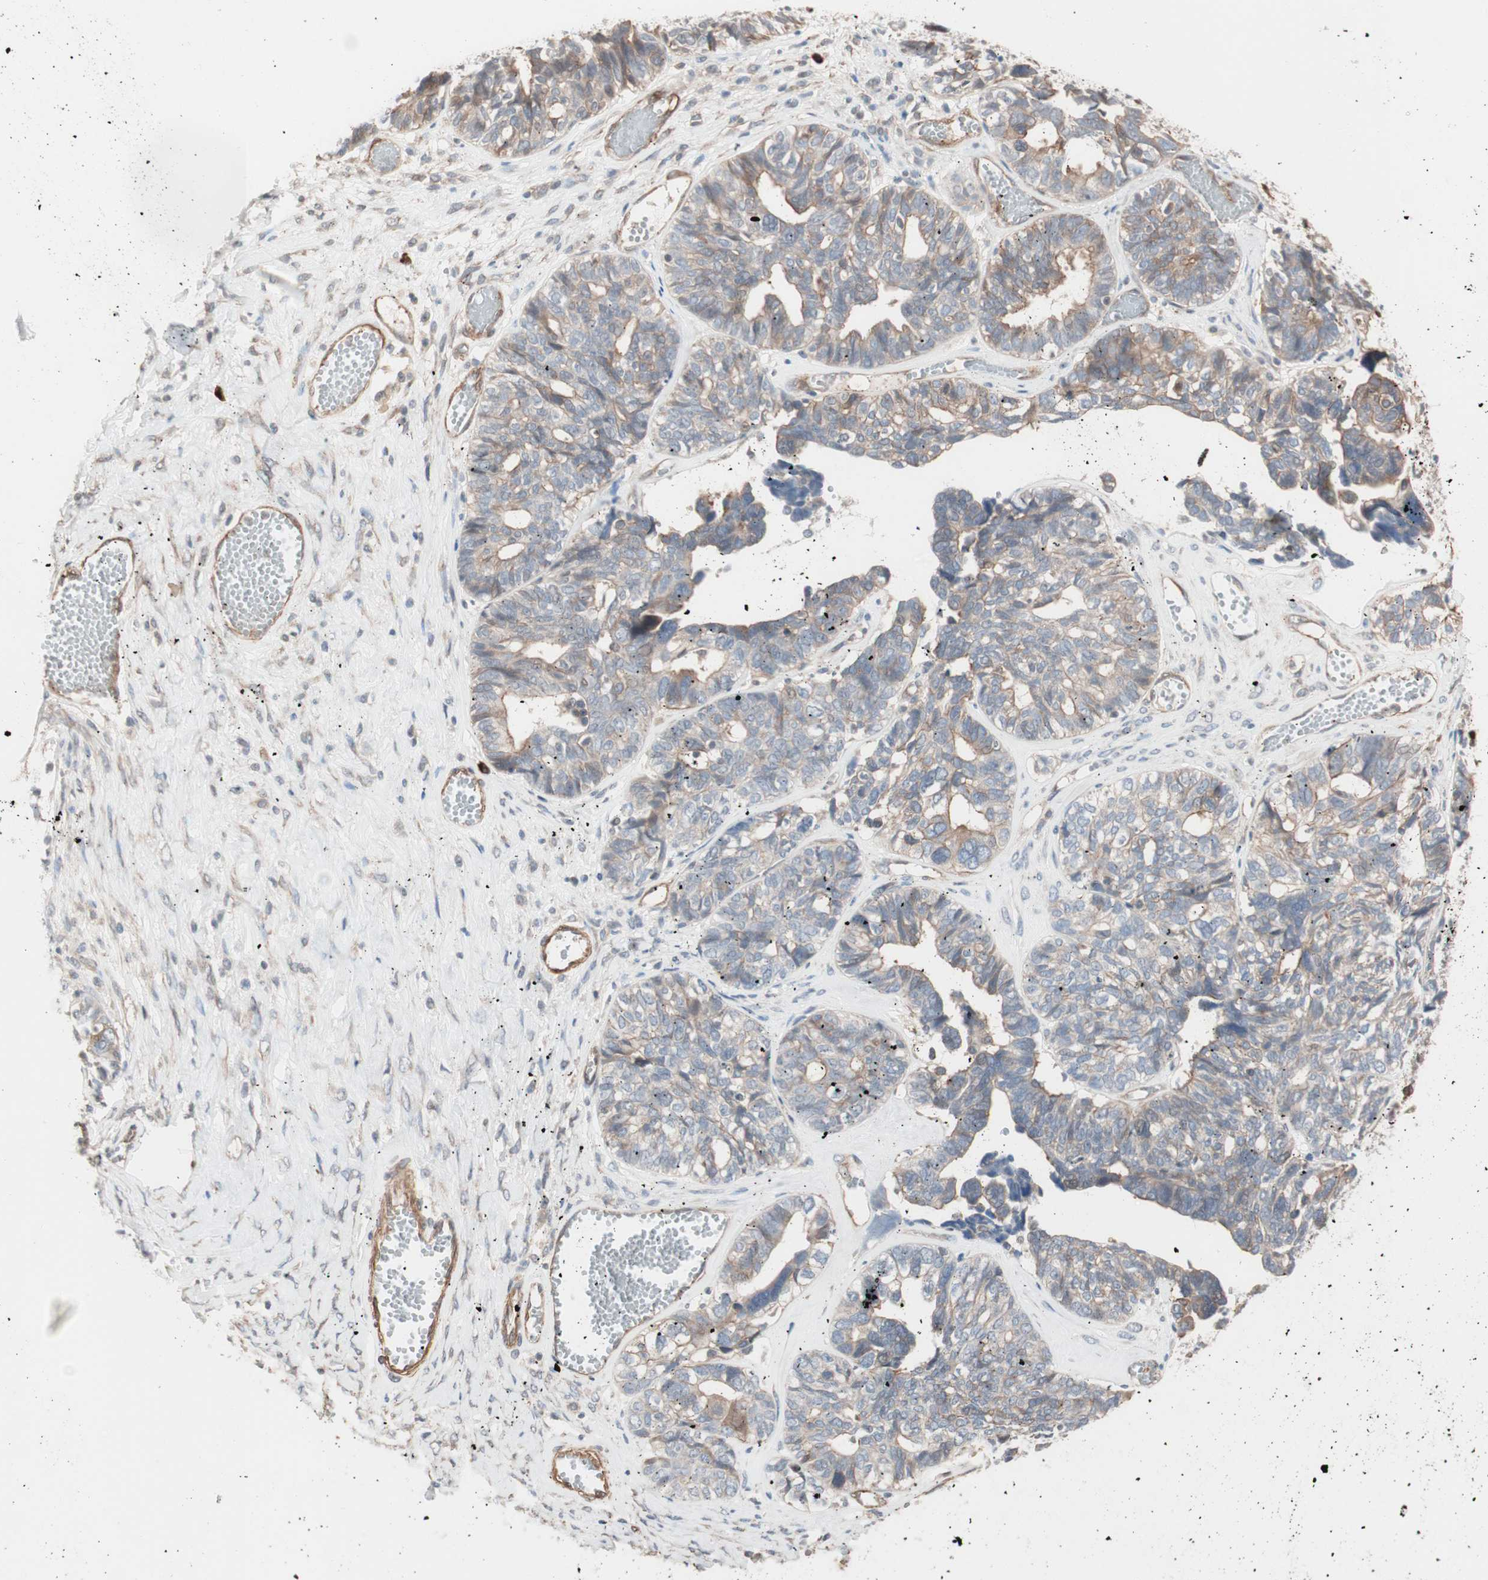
{"staining": {"intensity": "weak", "quantity": ">75%", "location": "cytoplasmic/membranous"}, "tissue": "ovarian cancer", "cell_type": "Tumor cells", "image_type": "cancer", "snomed": [{"axis": "morphology", "description": "Cystadenocarcinoma, serous, NOS"}, {"axis": "topography", "description": "Ovary"}], "caption": "Weak cytoplasmic/membranous expression is appreciated in approximately >75% of tumor cells in ovarian serous cystadenocarcinoma. (DAB (3,3'-diaminobenzidine) IHC with brightfield microscopy, high magnification).", "gene": "ALG5", "patient": {"sex": "female", "age": 79}}